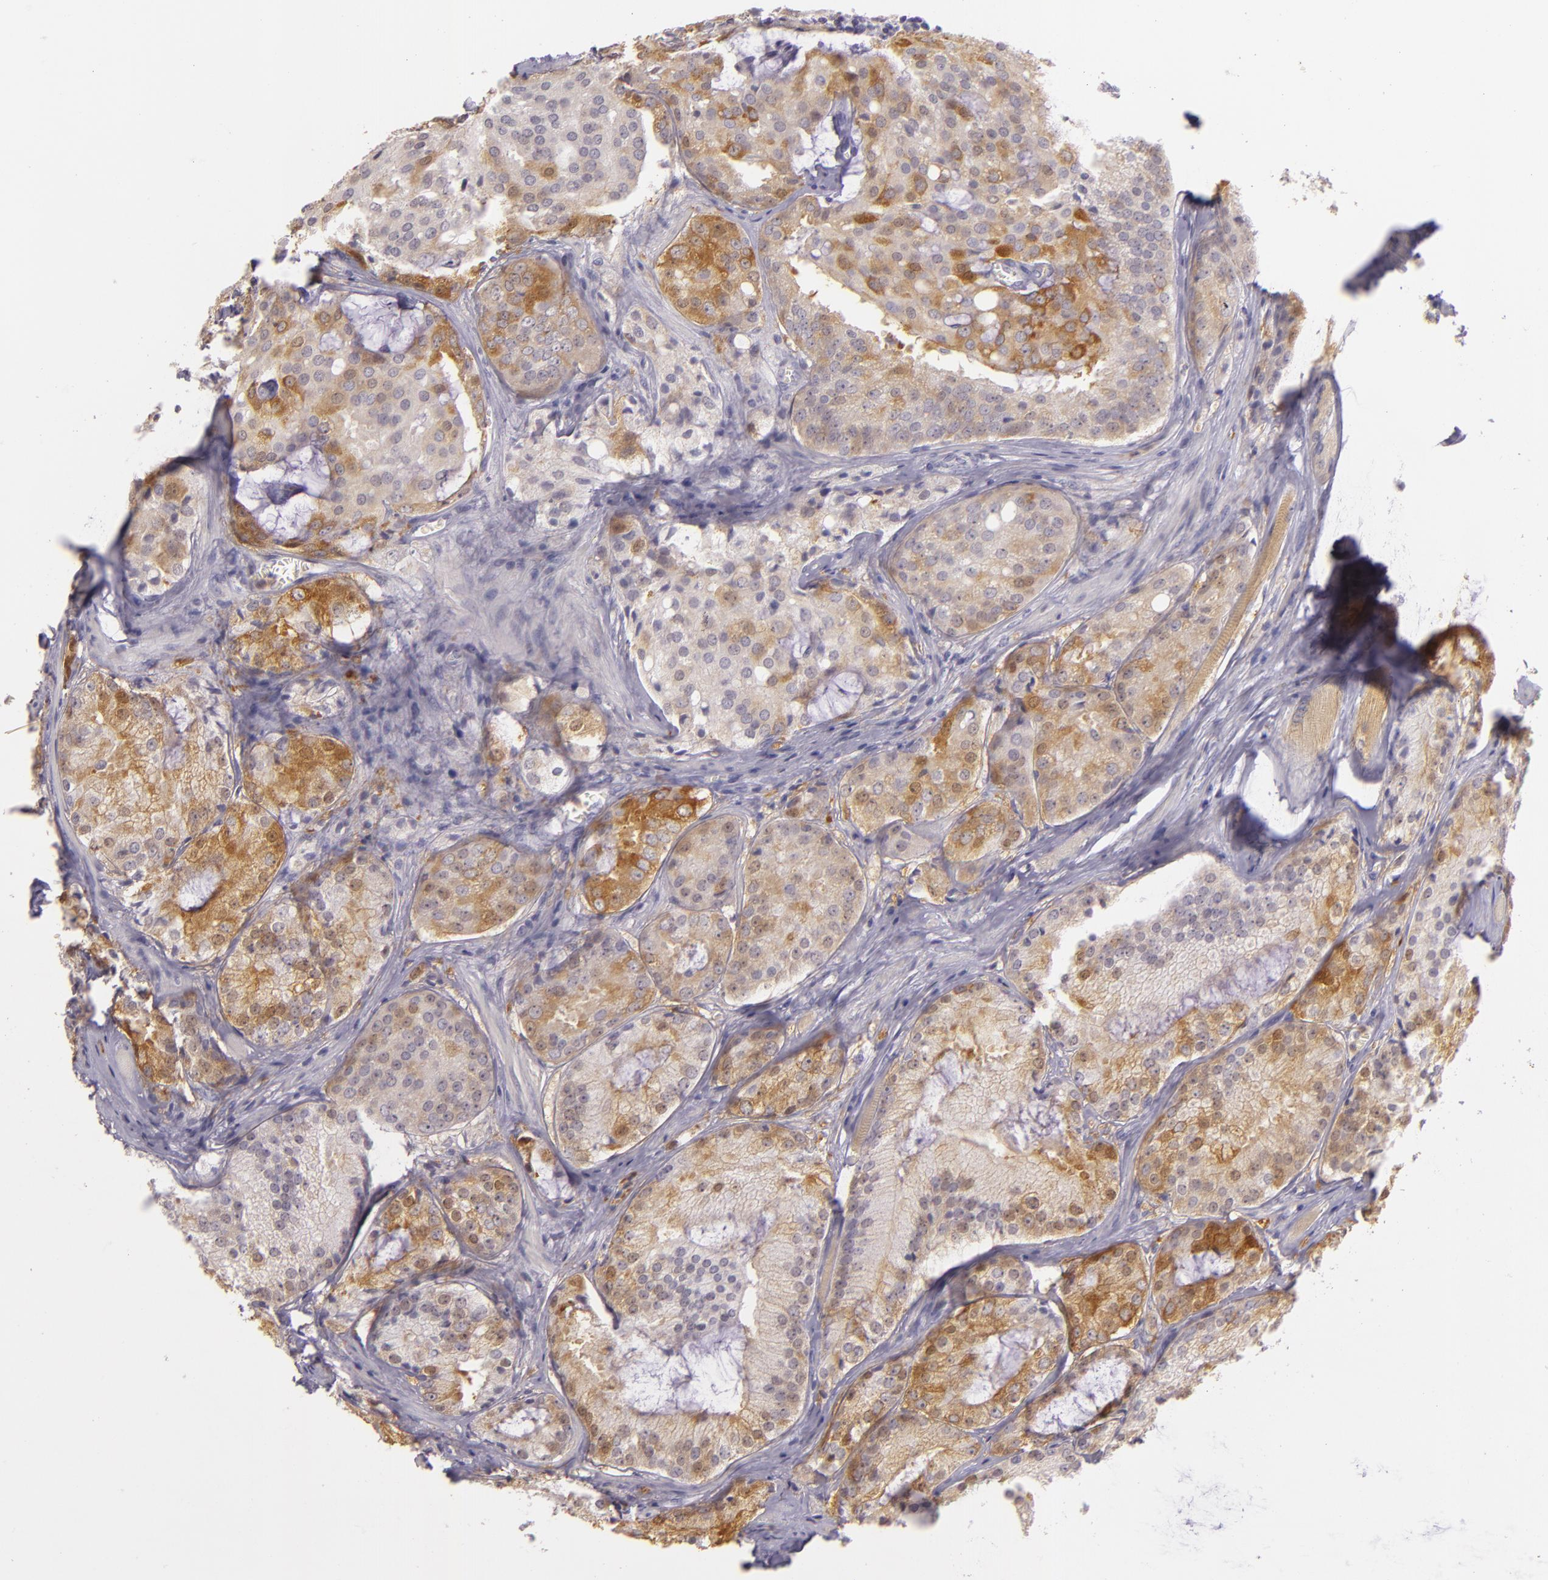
{"staining": {"intensity": "weak", "quantity": "<25%", "location": "cytoplasmic/membranous"}, "tissue": "prostate cancer", "cell_type": "Tumor cells", "image_type": "cancer", "snomed": [{"axis": "morphology", "description": "Adenocarcinoma, Medium grade"}, {"axis": "topography", "description": "Prostate"}], "caption": "DAB immunohistochemical staining of human prostate cancer reveals no significant staining in tumor cells.", "gene": "CBS", "patient": {"sex": "male", "age": 60}}